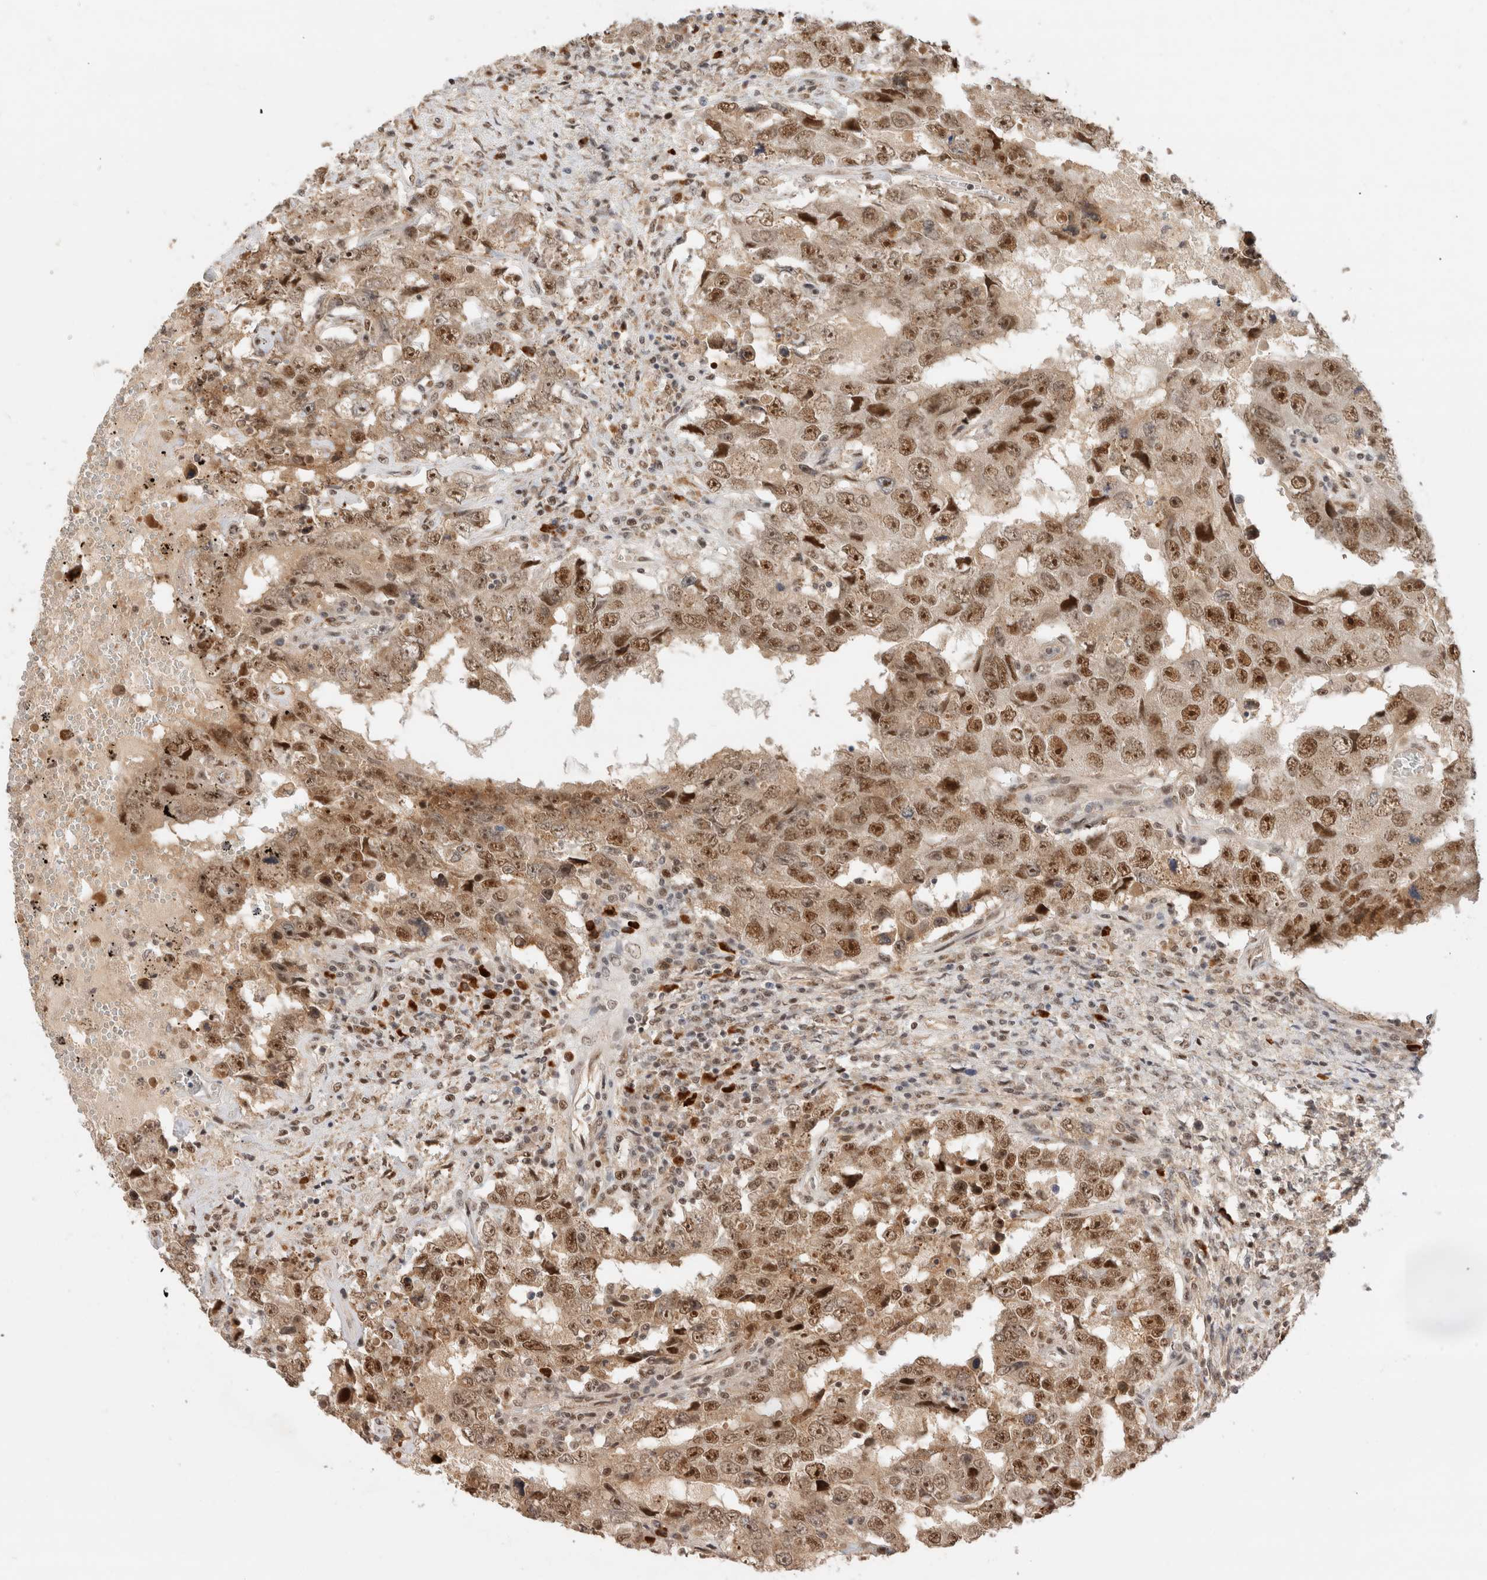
{"staining": {"intensity": "moderate", "quantity": ">75%", "location": "cytoplasmic/membranous,nuclear"}, "tissue": "testis cancer", "cell_type": "Tumor cells", "image_type": "cancer", "snomed": [{"axis": "morphology", "description": "Carcinoma, Embryonal, NOS"}, {"axis": "topography", "description": "Testis"}], "caption": "This image exhibits testis cancer stained with immunohistochemistry to label a protein in brown. The cytoplasmic/membranous and nuclear of tumor cells show moderate positivity for the protein. Nuclei are counter-stained blue.", "gene": "MPHOSPH6", "patient": {"sex": "male", "age": 26}}